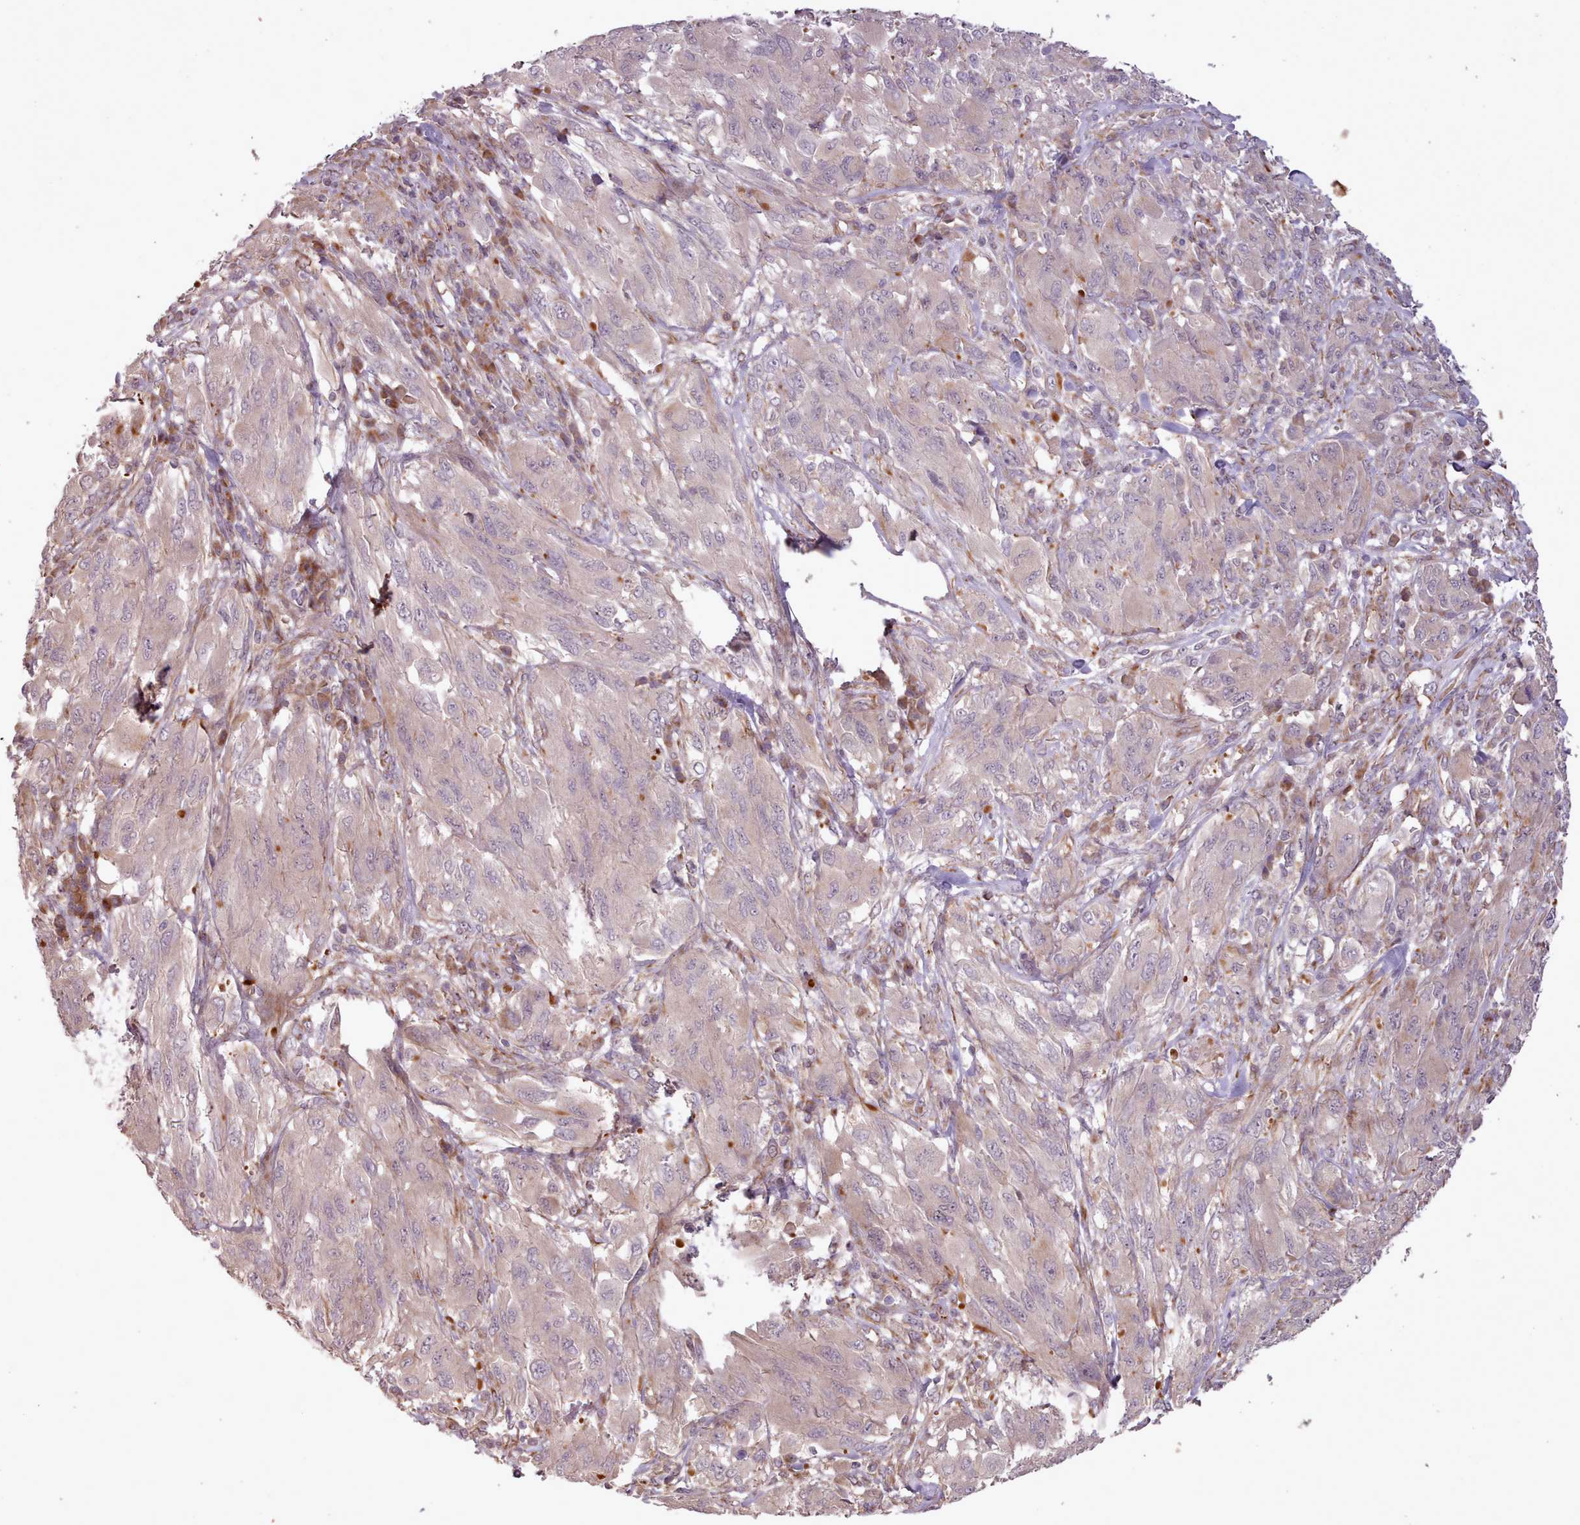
{"staining": {"intensity": "negative", "quantity": "none", "location": "none"}, "tissue": "melanoma", "cell_type": "Tumor cells", "image_type": "cancer", "snomed": [{"axis": "morphology", "description": "Malignant melanoma, NOS"}, {"axis": "topography", "description": "Skin"}], "caption": "Protein analysis of malignant melanoma demonstrates no significant expression in tumor cells. (DAB immunohistochemistry visualized using brightfield microscopy, high magnification).", "gene": "GBGT1", "patient": {"sex": "female", "age": 91}}